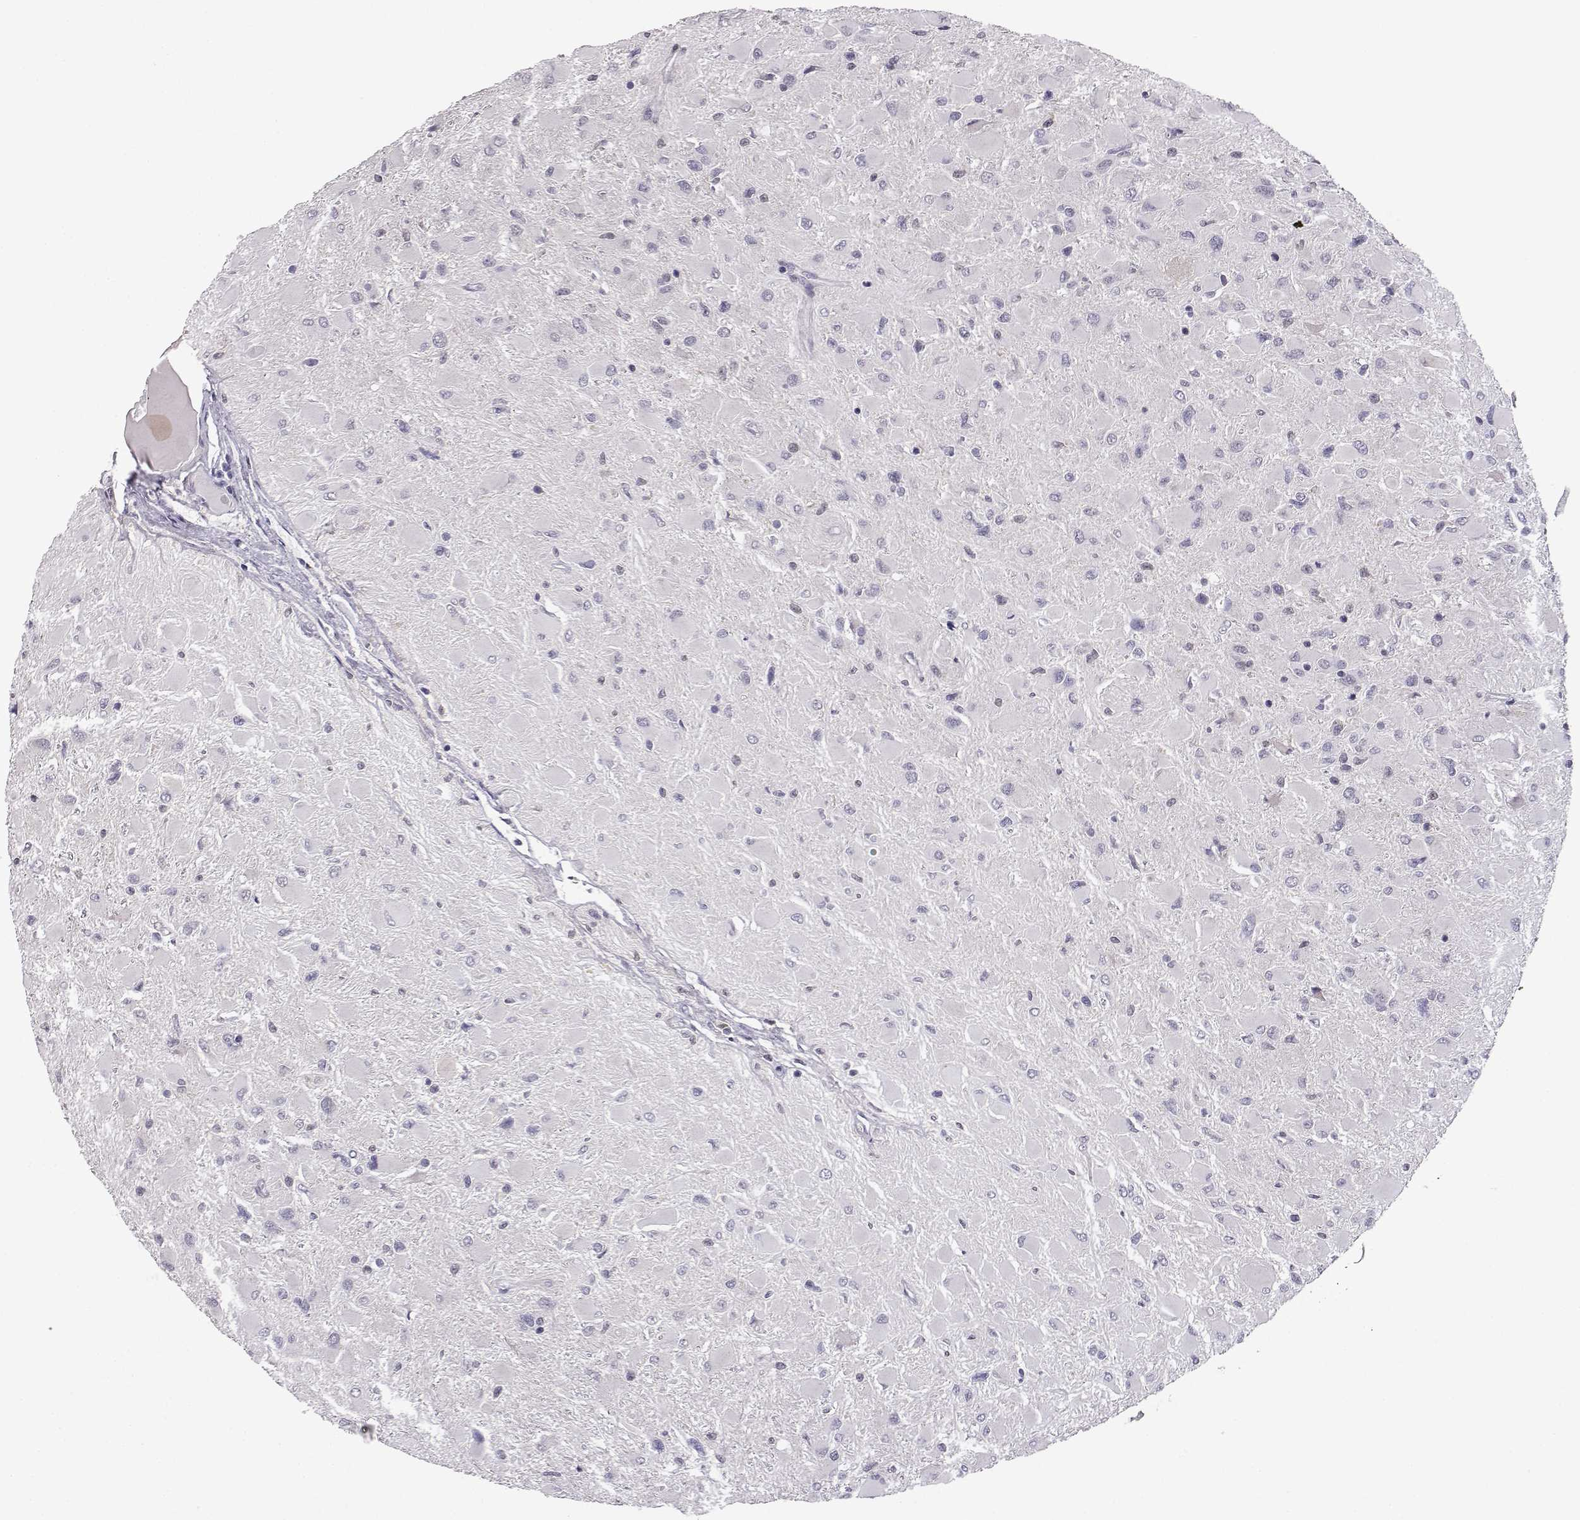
{"staining": {"intensity": "negative", "quantity": "none", "location": "none"}, "tissue": "glioma", "cell_type": "Tumor cells", "image_type": "cancer", "snomed": [{"axis": "morphology", "description": "Glioma, malignant, High grade"}, {"axis": "topography", "description": "Cerebral cortex"}], "caption": "DAB immunohistochemical staining of glioma demonstrates no significant positivity in tumor cells.", "gene": "AKR1B1", "patient": {"sex": "female", "age": 36}}